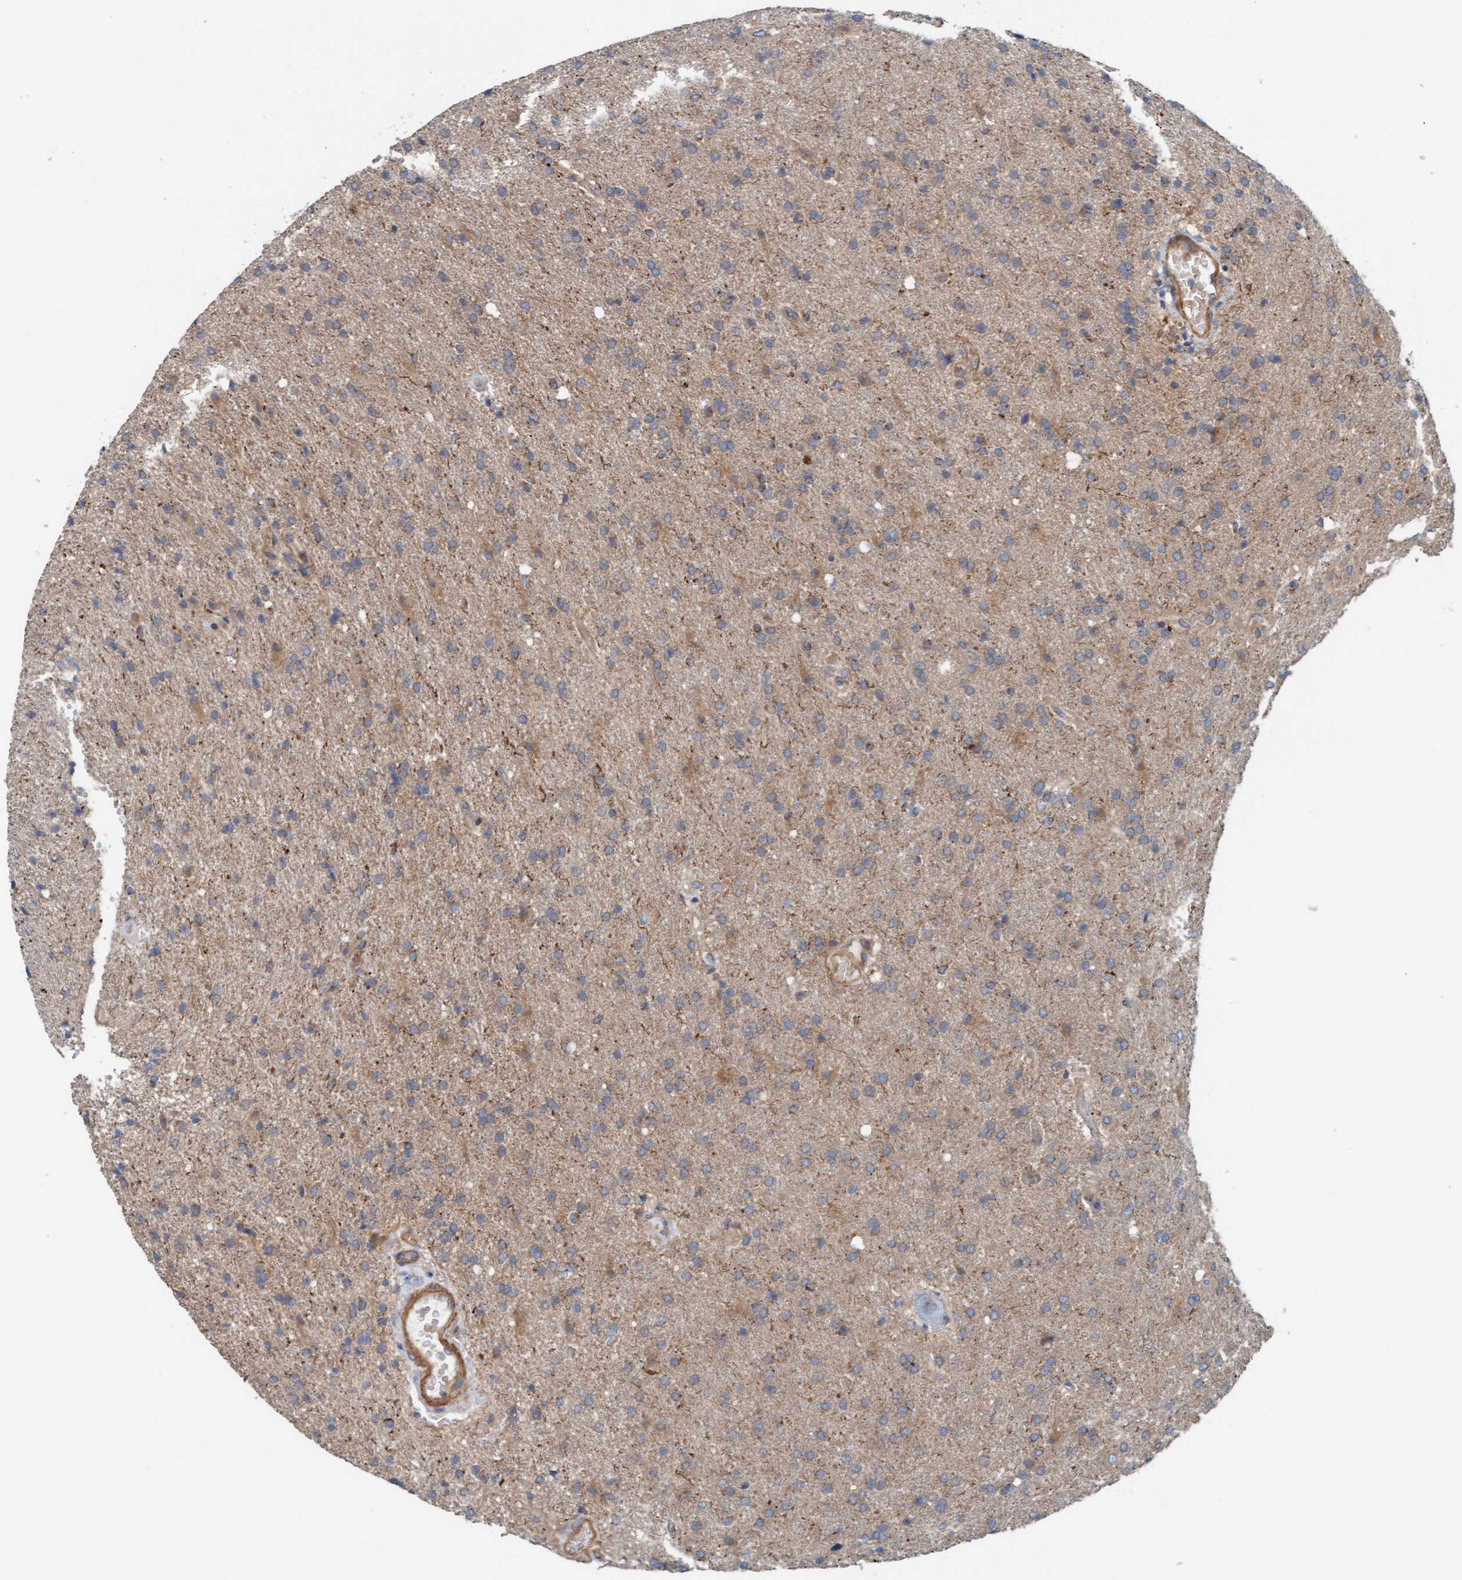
{"staining": {"intensity": "weak", "quantity": "25%-75%", "location": "cytoplasmic/membranous"}, "tissue": "glioma", "cell_type": "Tumor cells", "image_type": "cancer", "snomed": [{"axis": "morphology", "description": "Glioma, malignant, High grade"}, {"axis": "topography", "description": "Brain"}], "caption": "Tumor cells reveal weak cytoplasmic/membranous expression in about 25%-75% of cells in glioma.", "gene": "UBAP1", "patient": {"sex": "male", "age": 72}}